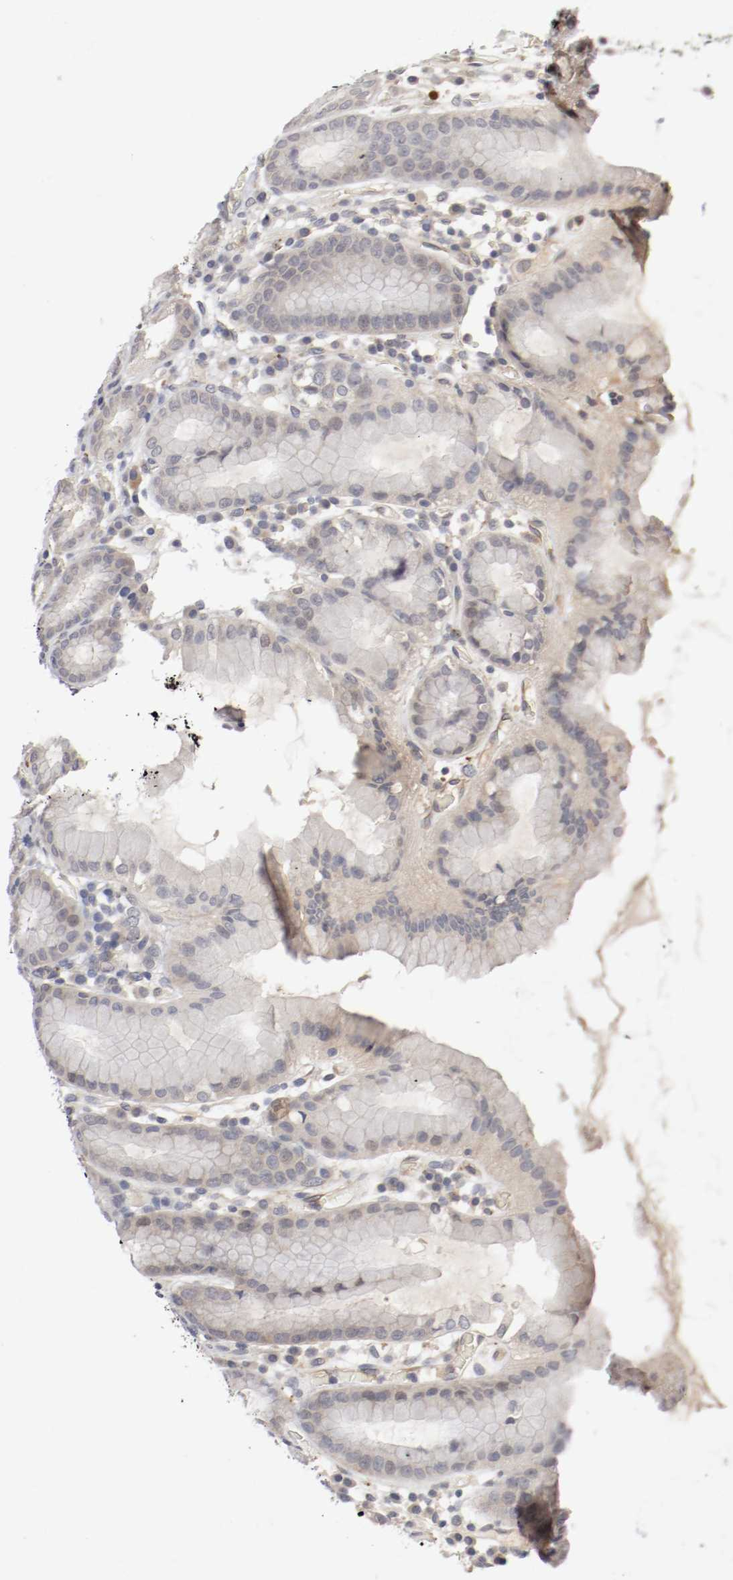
{"staining": {"intensity": "strong", "quantity": ">75%", "location": "cytoplasmic/membranous"}, "tissue": "stomach", "cell_type": "Glandular cells", "image_type": "normal", "snomed": [{"axis": "morphology", "description": "Normal tissue, NOS"}, {"axis": "topography", "description": "Stomach, upper"}], "caption": "Protein expression analysis of benign stomach exhibits strong cytoplasmic/membranous staining in about >75% of glandular cells. (DAB (3,3'-diaminobenzidine) IHC with brightfield microscopy, high magnification).", "gene": "REN", "patient": {"sex": "male", "age": 68}}